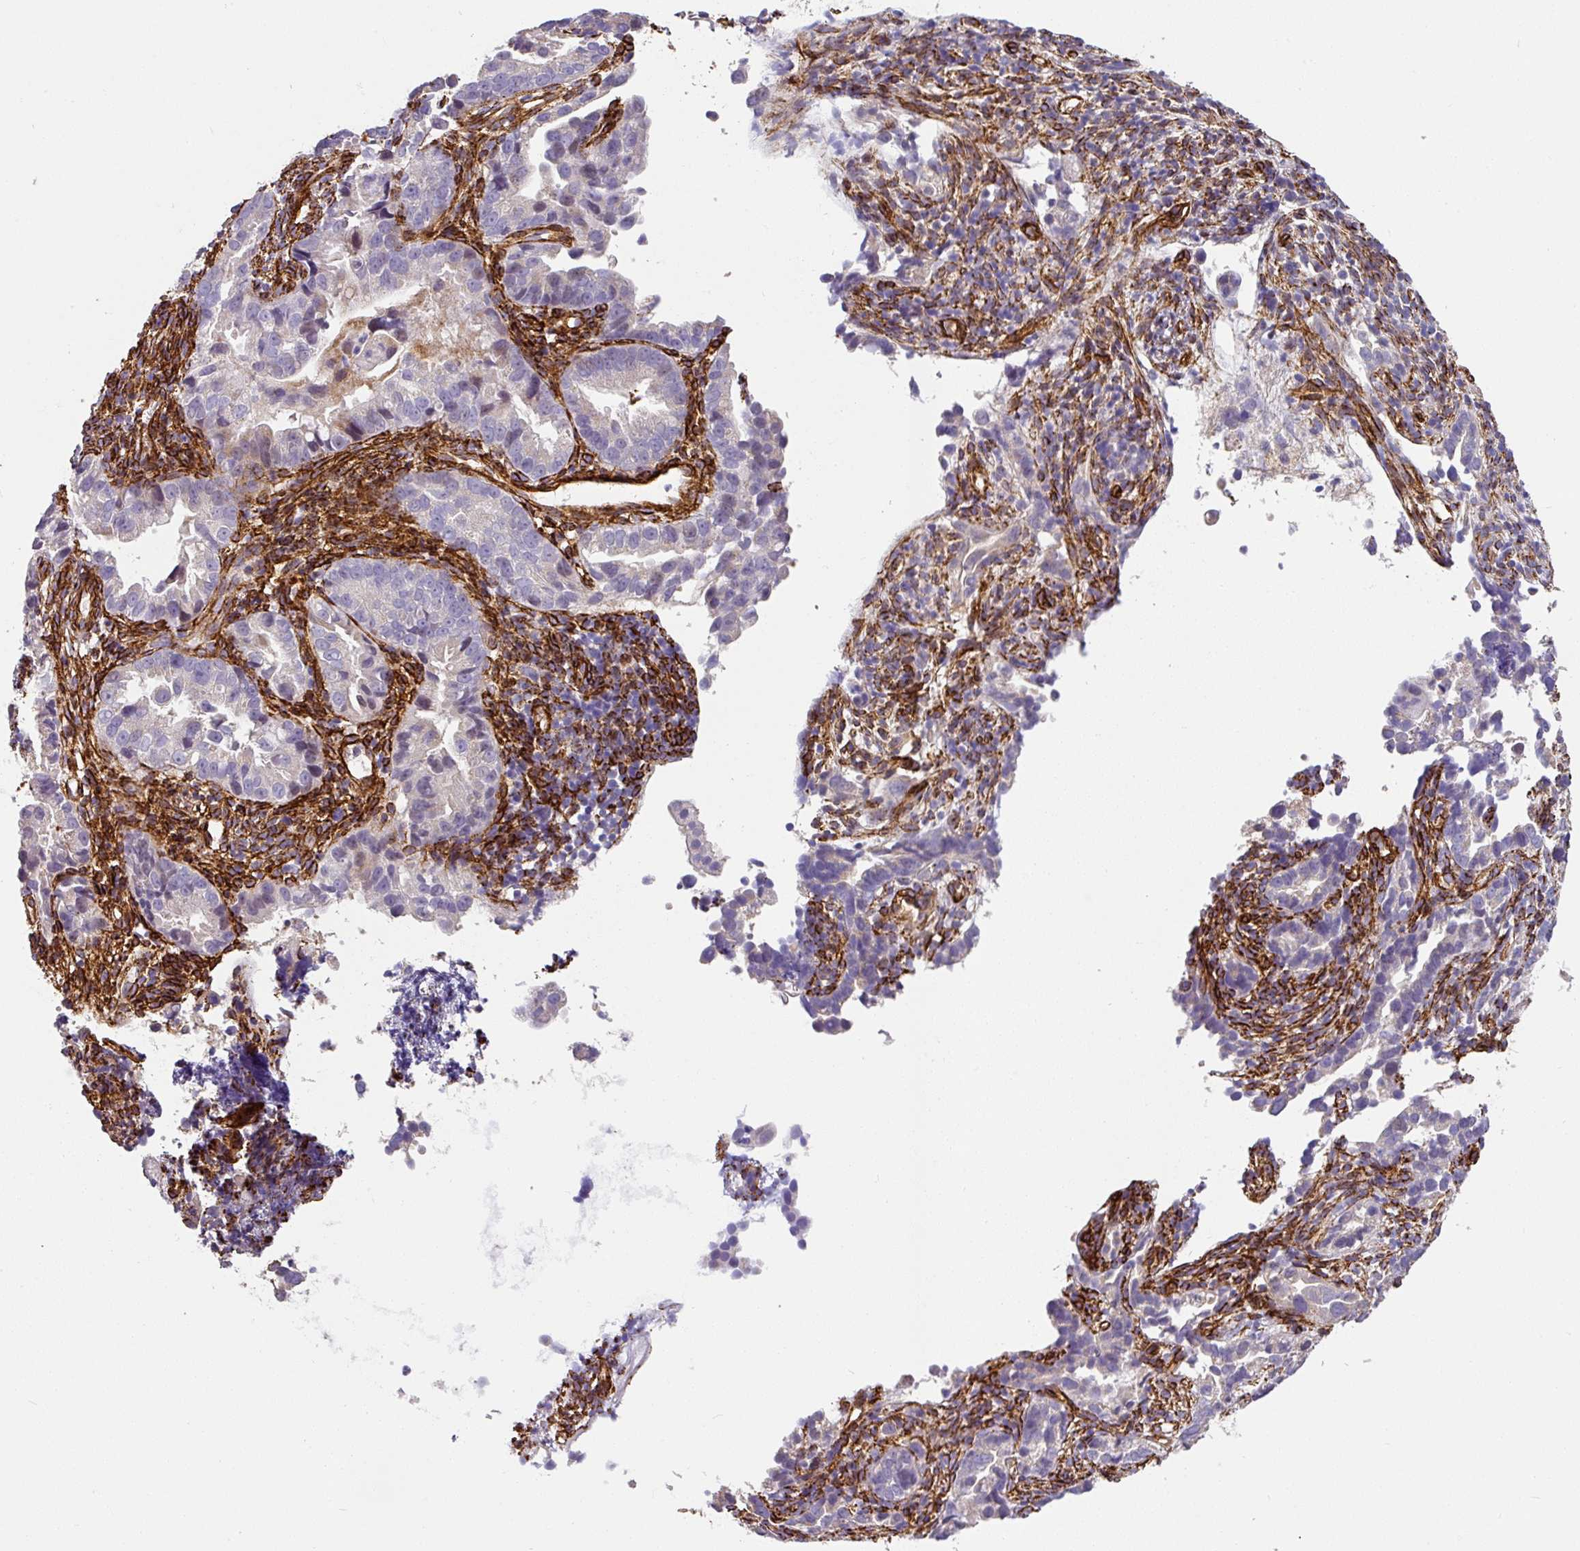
{"staining": {"intensity": "negative", "quantity": "none", "location": "none"}, "tissue": "endometrial cancer", "cell_type": "Tumor cells", "image_type": "cancer", "snomed": [{"axis": "morphology", "description": "Adenocarcinoma, NOS"}, {"axis": "topography", "description": "Endometrium"}], "caption": "Human adenocarcinoma (endometrial) stained for a protein using immunohistochemistry reveals no staining in tumor cells.", "gene": "SLC25A17", "patient": {"sex": "female", "age": 57}}